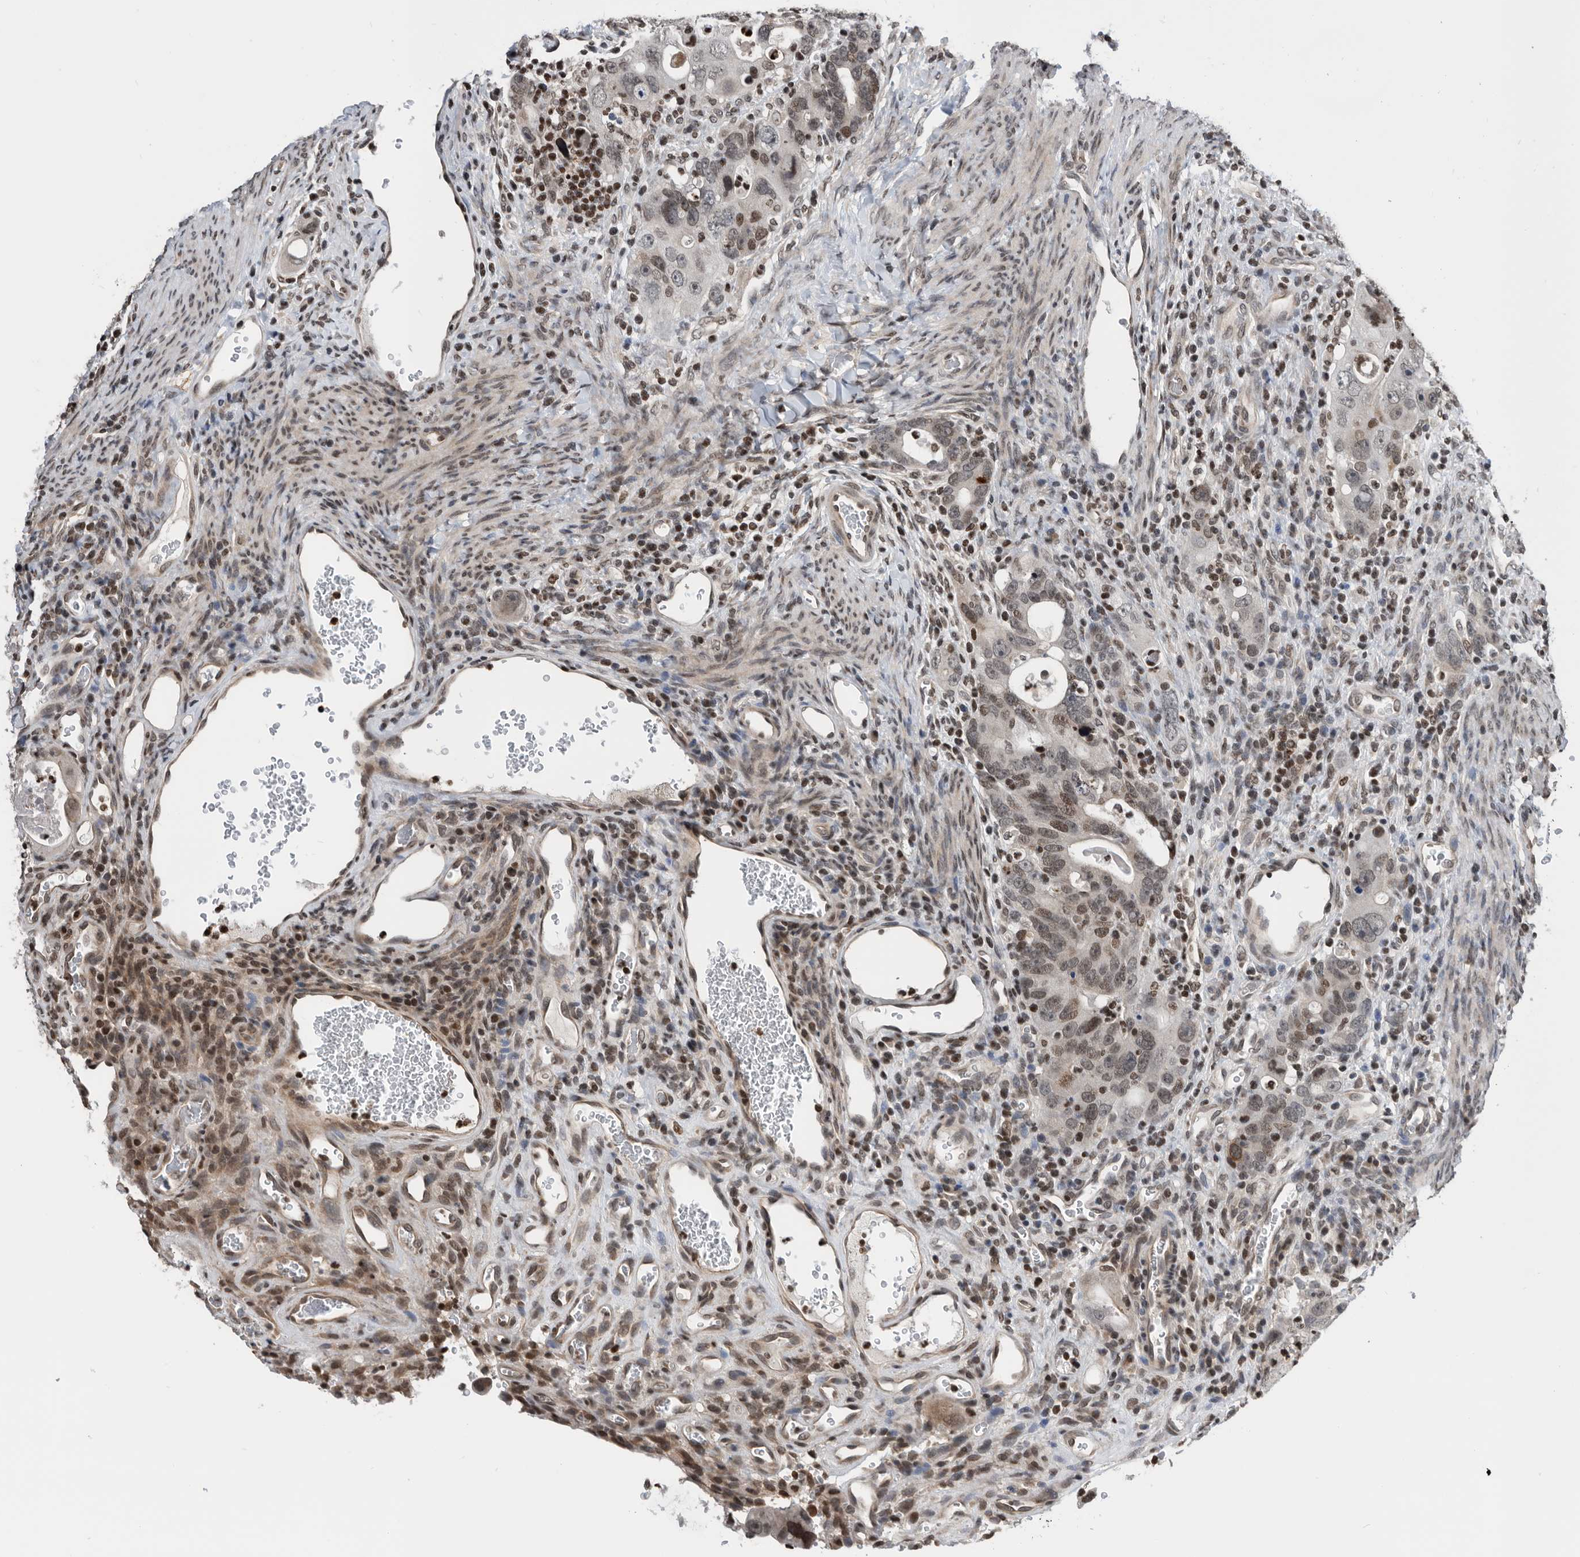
{"staining": {"intensity": "moderate", "quantity": "25%-75%", "location": "nuclear"}, "tissue": "colorectal cancer", "cell_type": "Tumor cells", "image_type": "cancer", "snomed": [{"axis": "morphology", "description": "Adenocarcinoma, NOS"}, {"axis": "topography", "description": "Rectum"}], "caption": "Approximately 25%-75% of tumor cells in colorectal adenocarcinoma demonstrate moderate nuclear protein expression as visualized by brown immunohistochemical staining.", "gene": "SNRNP48", "patient": {"sex": "male", "age": 59}}